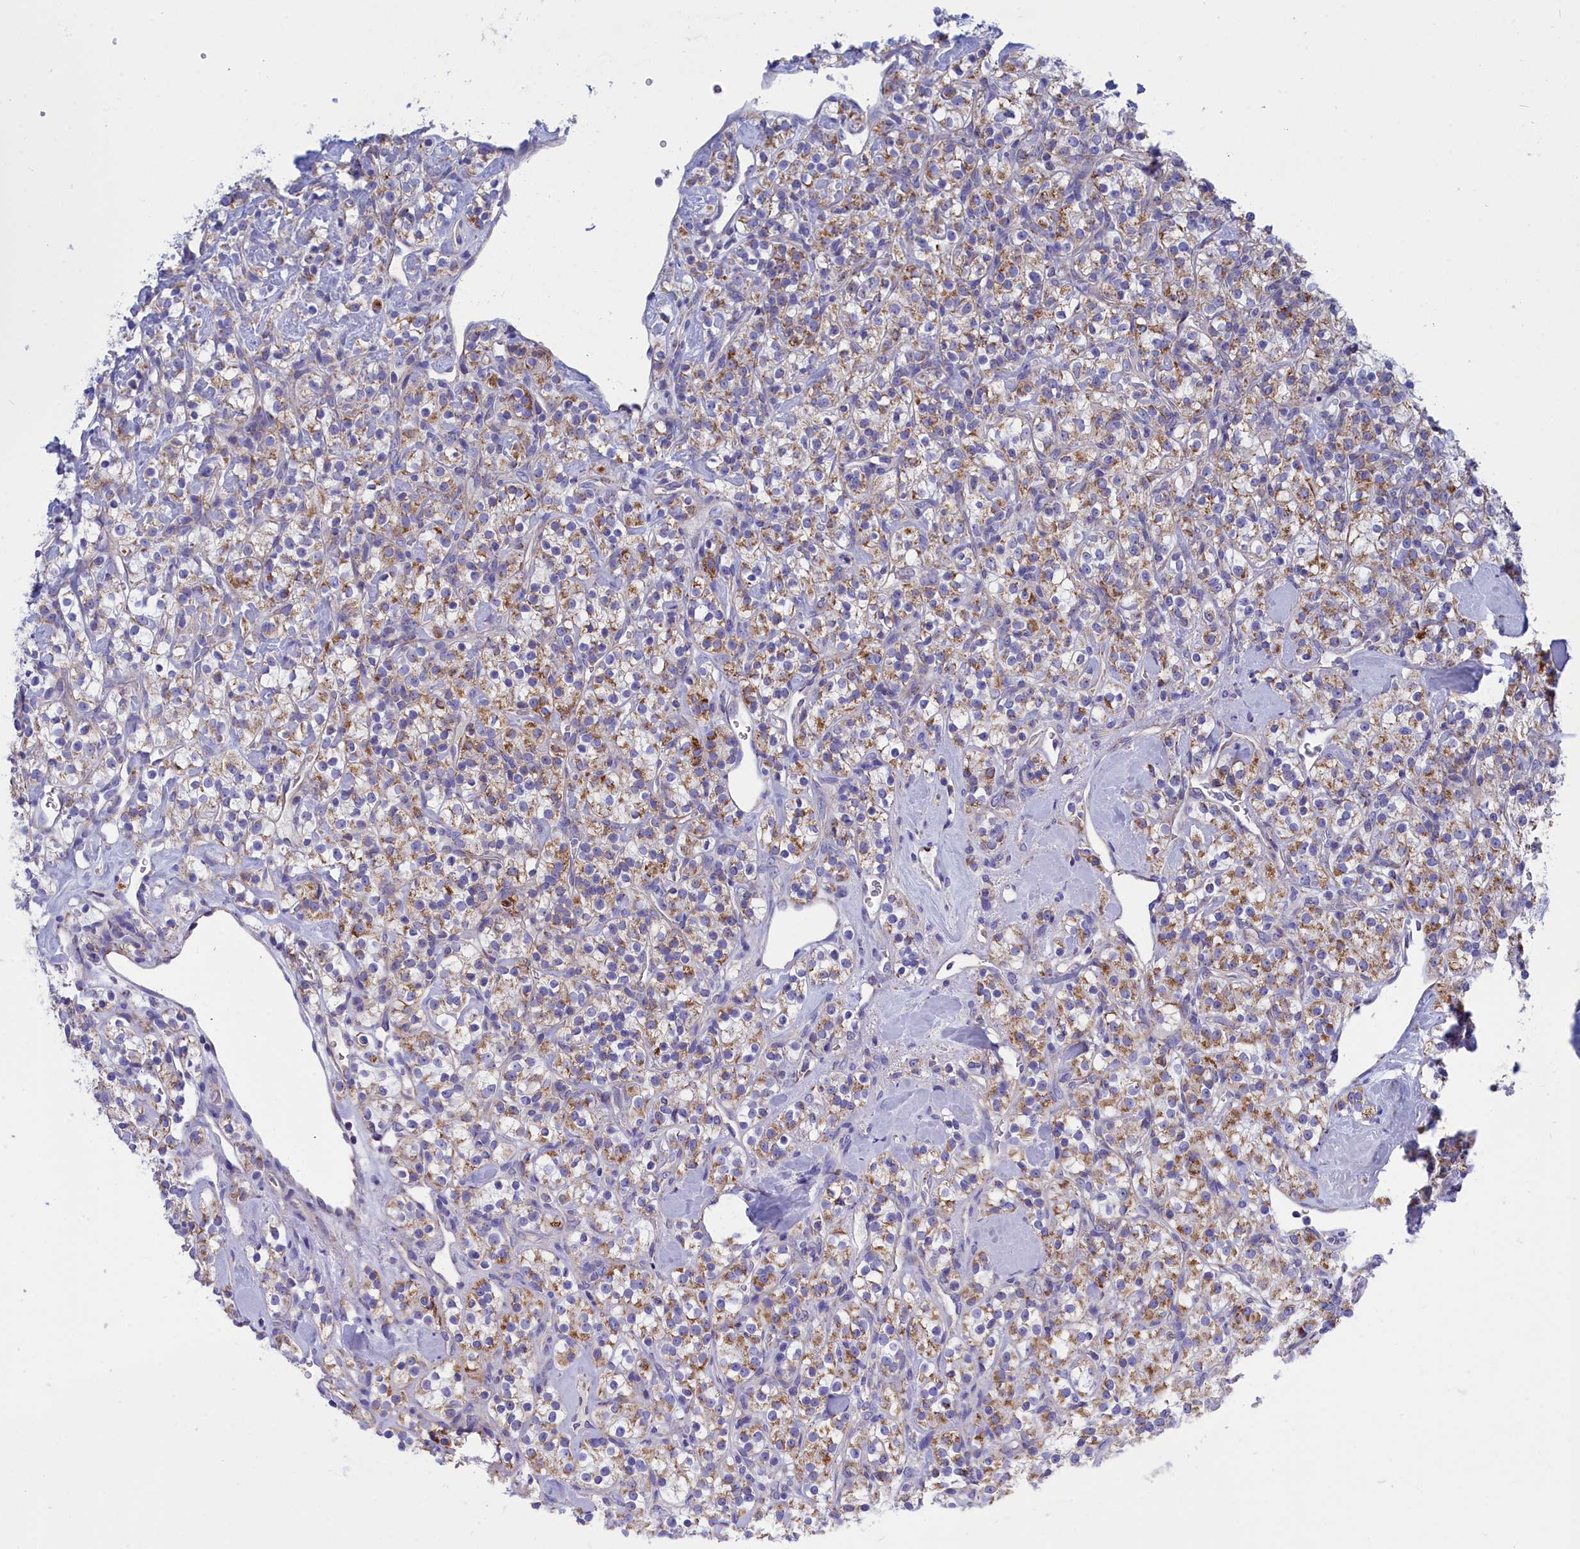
{"staining": {"intensity": "moderate", "quantity": ">75%", "location": "cytoplasmic/membranous"}, "tissue": "renal cancer", "cell_type": "Tumor cells", "image_type": "cancer", "snomed": [{"axis": "morphology", "description": "Adenocarcinoma, NOS"}, {"axis": "topography", "description": "Kidney"}], "caption": "Immunohistochemistry of human renal cancer demonstrates medium levels of moderate cytoplasmic/membranous positivity in about >75% of tumor cells.", "gene": "CCRL2", "patient": {"sex": "male", "age": 77}}